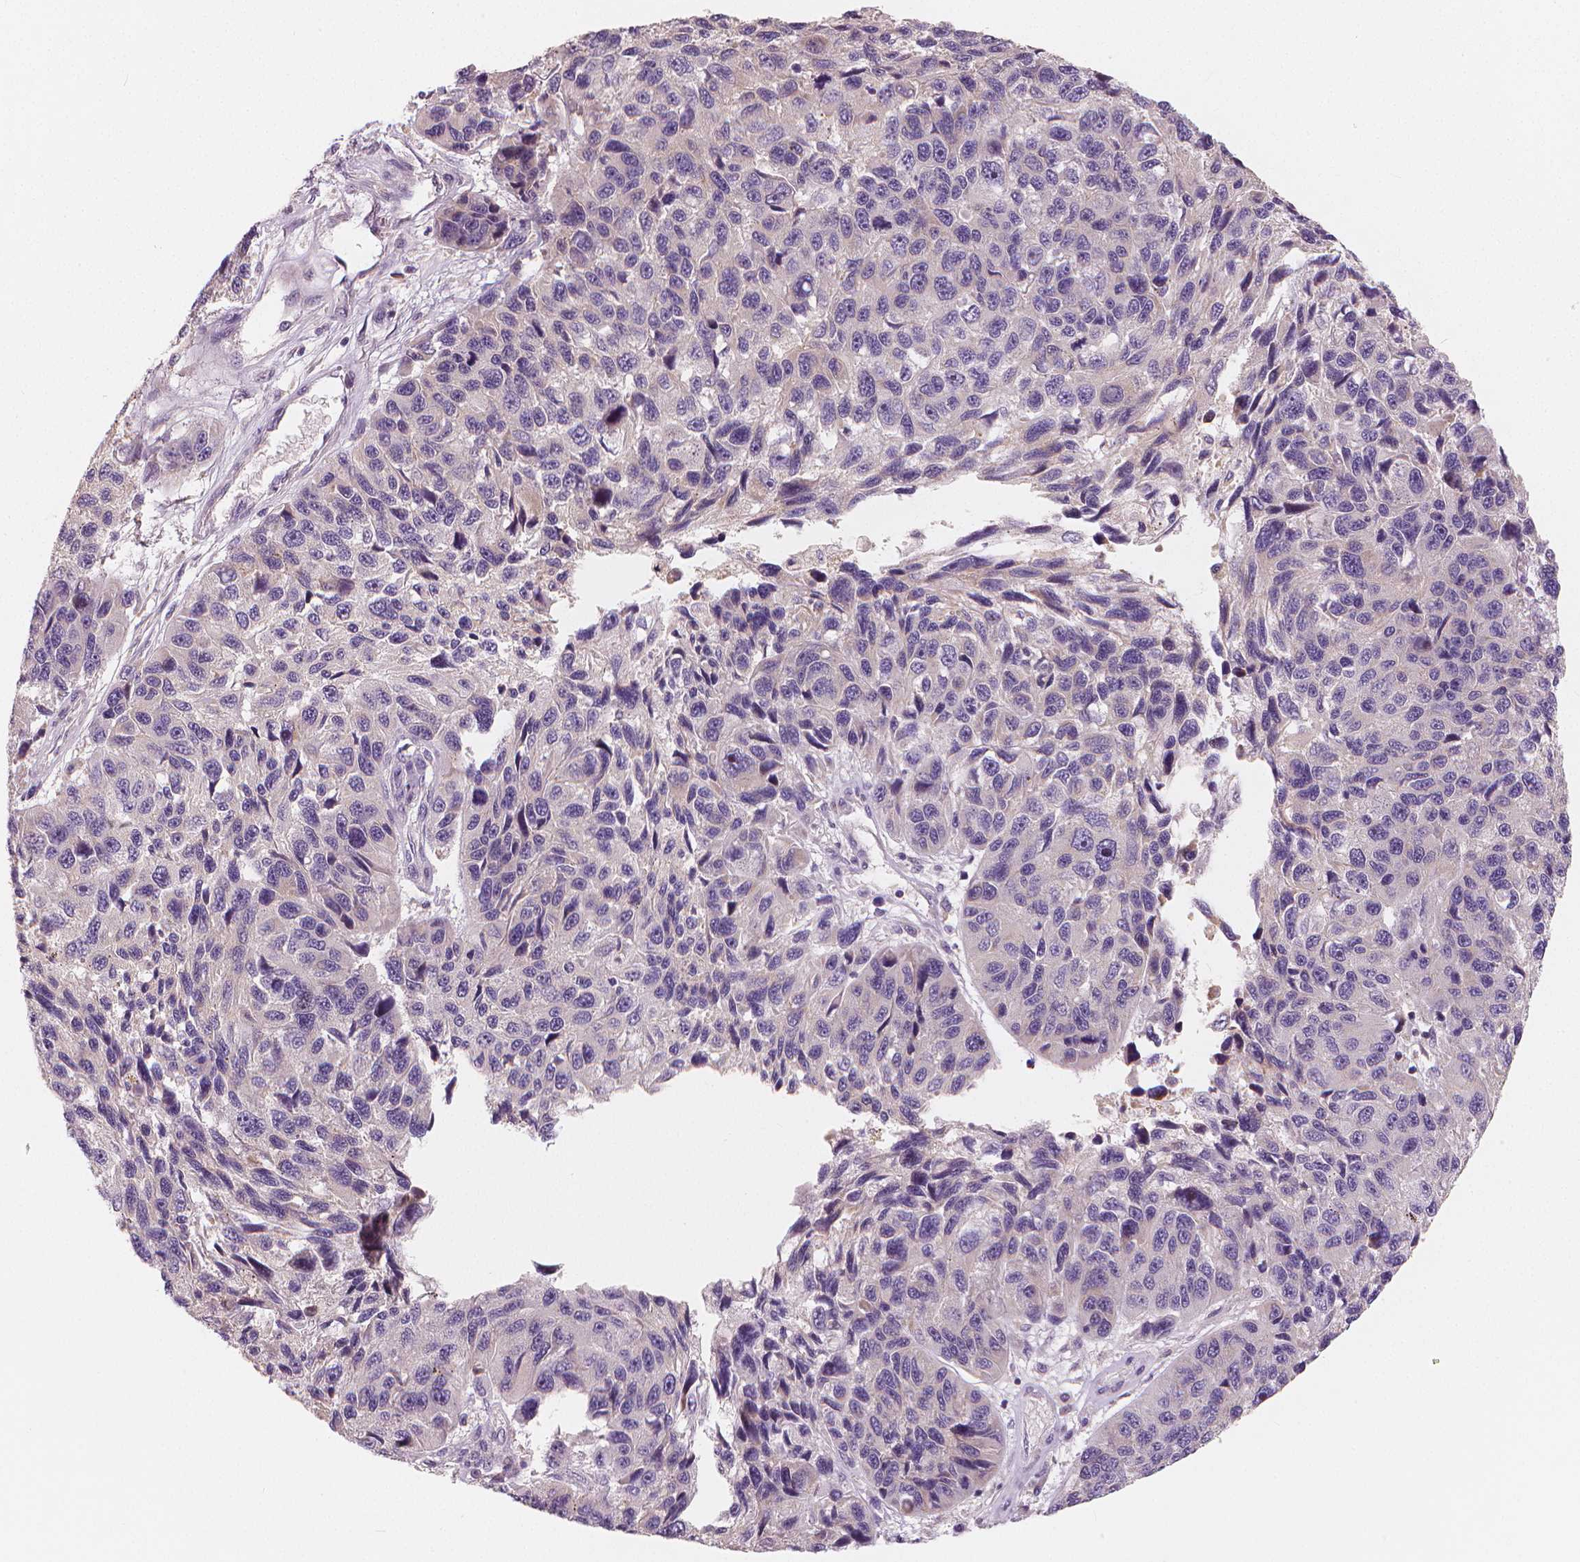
{"staining": {"intensity": "negative", "quantity": "none", "location": "none"}, "tissue": "melanoma", "cell_type": "Tumor cells", "image_type": "cancer", "snomed": [{"axis": "morphology", "description": "Malignant melanoma, NOS"}, {"axis": "topography", "description": "Skin"}], "caption": "Immunohistochemical staining of malignant melanoma exhibits no significant positivity in tumor cells.", "gene": "RNASE7", "patient": {"sex": "male", "age": 53}}